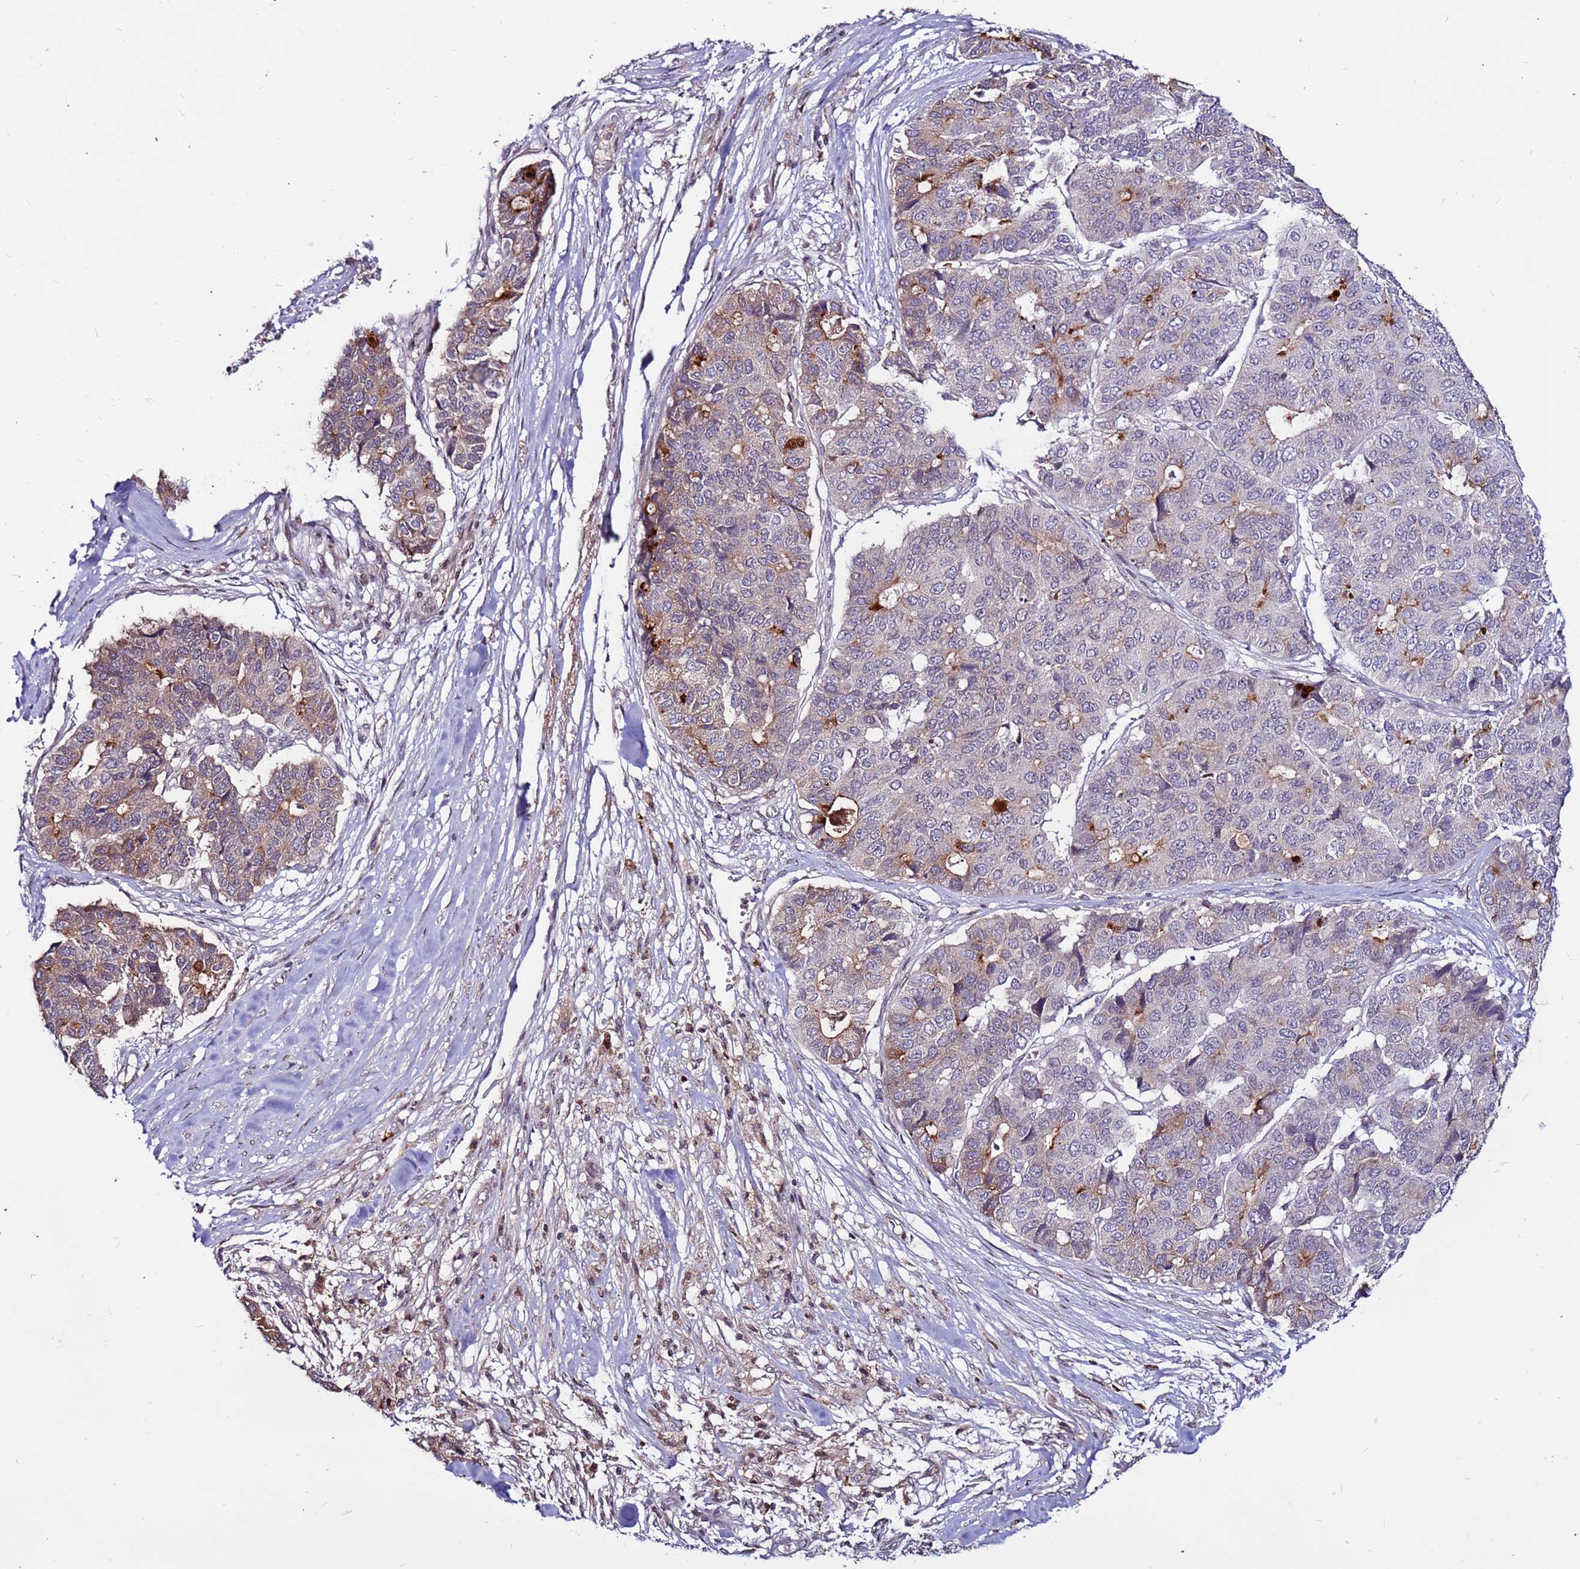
{"staining": {"intensity": "strong", "quantity": "<25%", "location": "cytoplasmic/membranous"}, "tissue": "pancreatic cancer", "cell_type": "Tumor cells", "image_type": "cancer", "snomed": [{"axis": "morphology", "description": "Adenocarcinoma, NOS"}, {"axis": "topography", "description": "Pancreas"}], "caption": "Adenocarcinoma (pancreatic) stained with DAB IHC reveals medium levels of strong cytoplasmic/membranous expression in about <25% of tumor cells.", "gene": "CCDC71", "patient": {"sex": "male", "age": 50}}